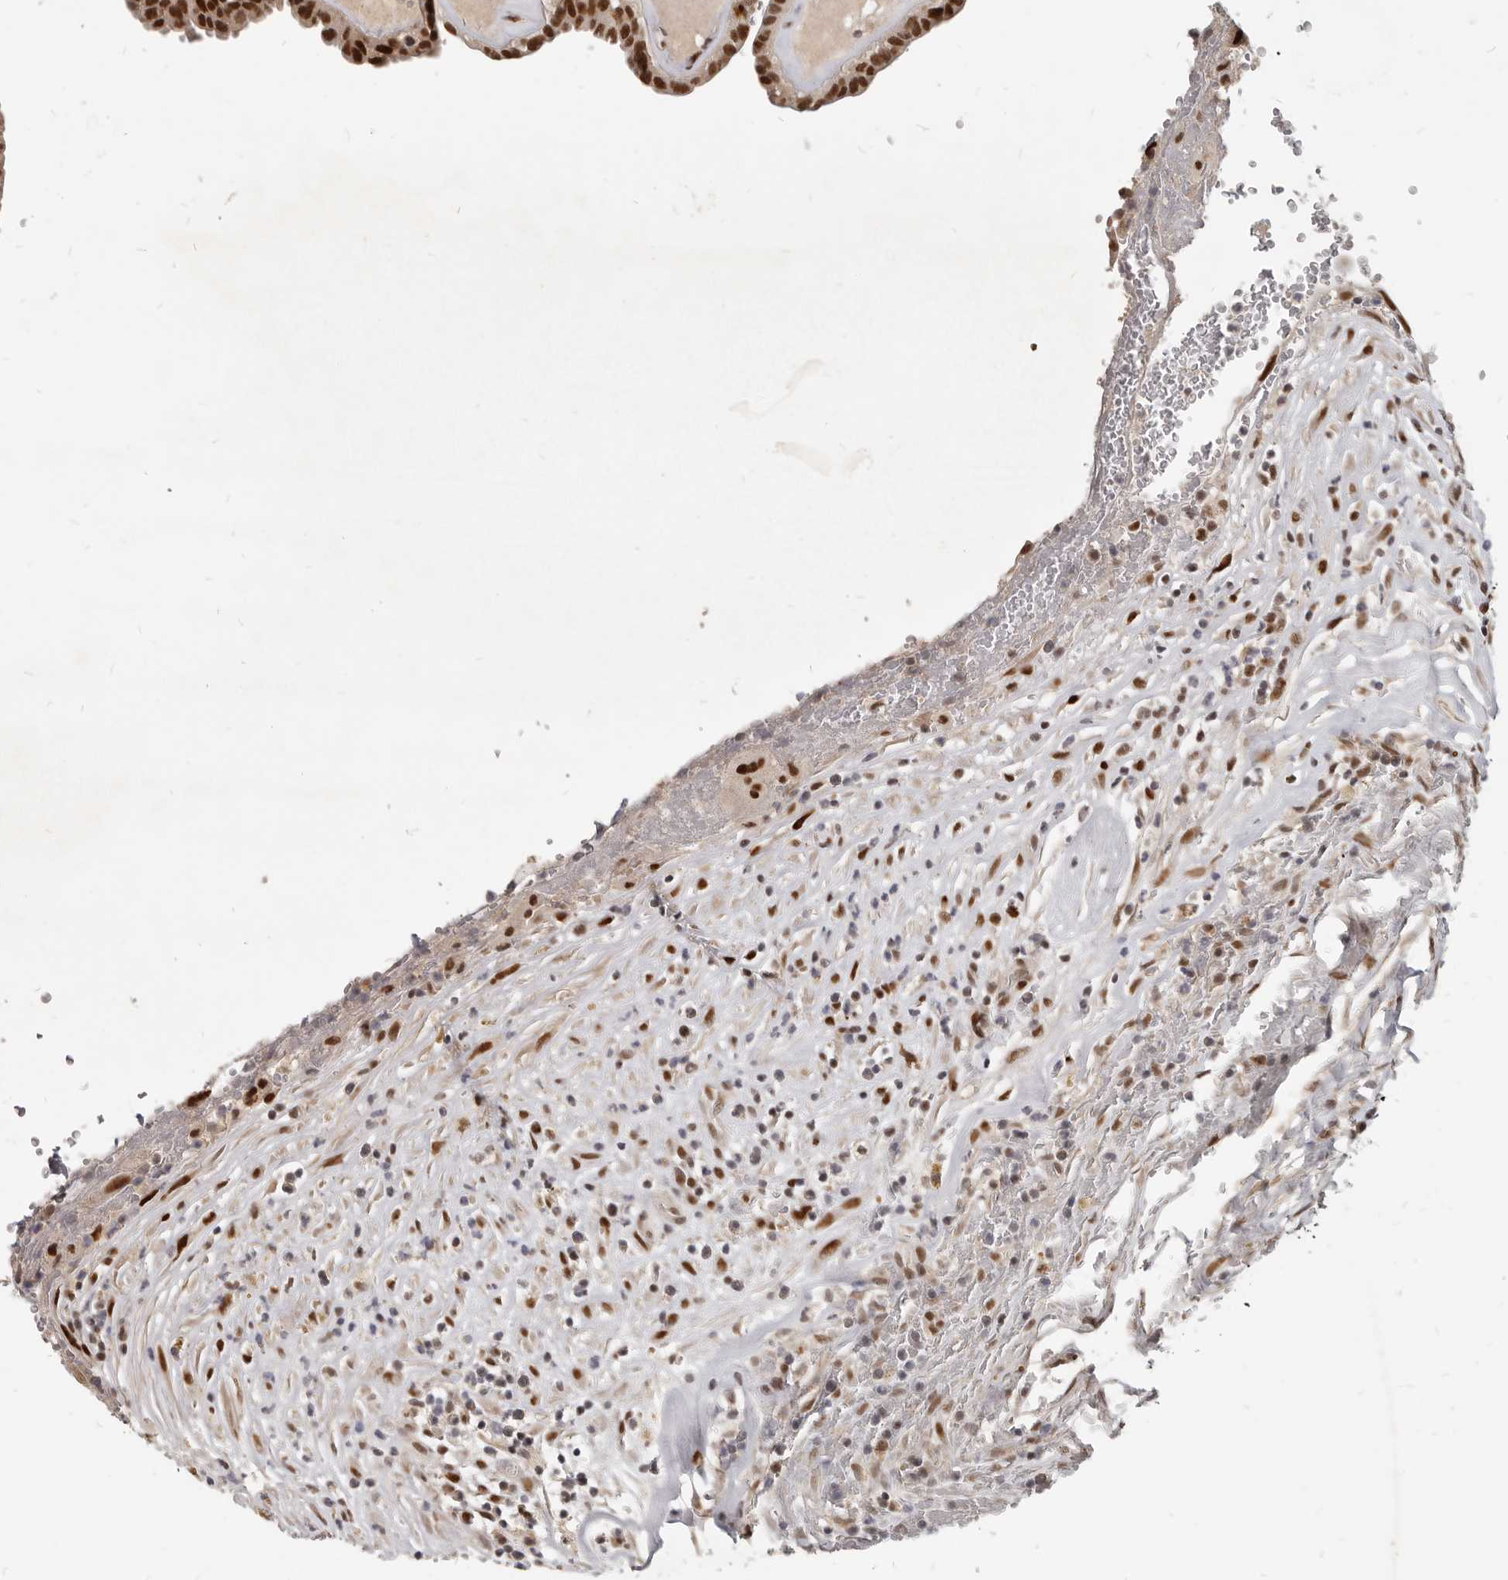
{"staining": {"intensity": "strong", "quantity": ">75%", "location": "nuclear"}, "tissue": "thyroid cancer", "cell_type": "Tumor cells", "image_type": "cancer", "snomed": [{"axis": "morphology", "description": "Papillary adenocarcinoma, NOS"}, {"axis": "topography", "description": "Thyroid gland"}], "caption": "Thyroid cancer tissue reveals strong nuclear expression in approximately >75% of tumor cells", "gene": "ATF5", "patient": {"sex": "male", "age": 77}}